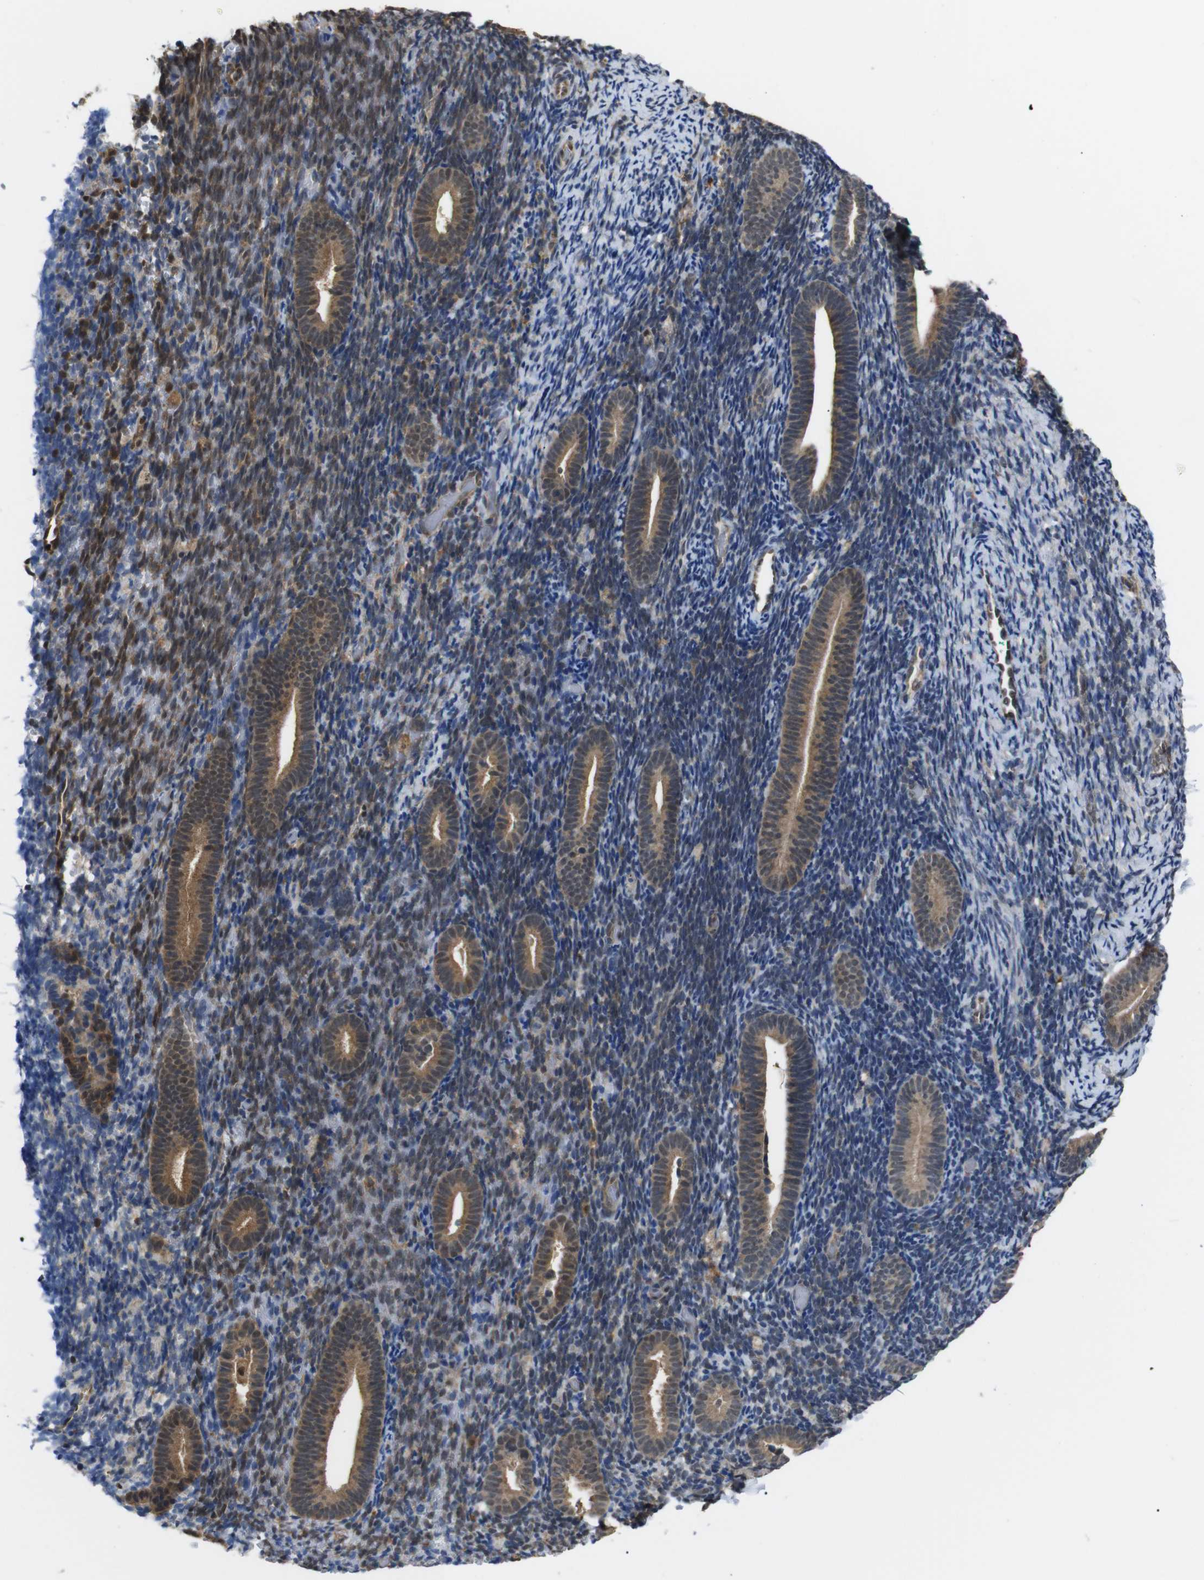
{"staining": {"intensity": "moderate", "quantity": "25%-75%", "location": "cytoplasmic/membranous,nuclear"}, "tissue": "endometrium", "cell_type": "Cells in endometrial stroma", "image_type": "normal", "snomed": [{"axis": "morphology", "description": "Normal tissue, NOS"}, {"axis": "topography", "description": "Endometrium"}], "caption": "Endometrium stained with DAB (3,3'-diaminobenzidine) immunohistochemistry (IHC) demonstrates medium levels of moderate cytoplasmic/membranous,nuclear staining in about 25%-75% of cells in endometrial stroma.", "gene": "UBXN1", "patient": {"sex": "female", "age": 51}}